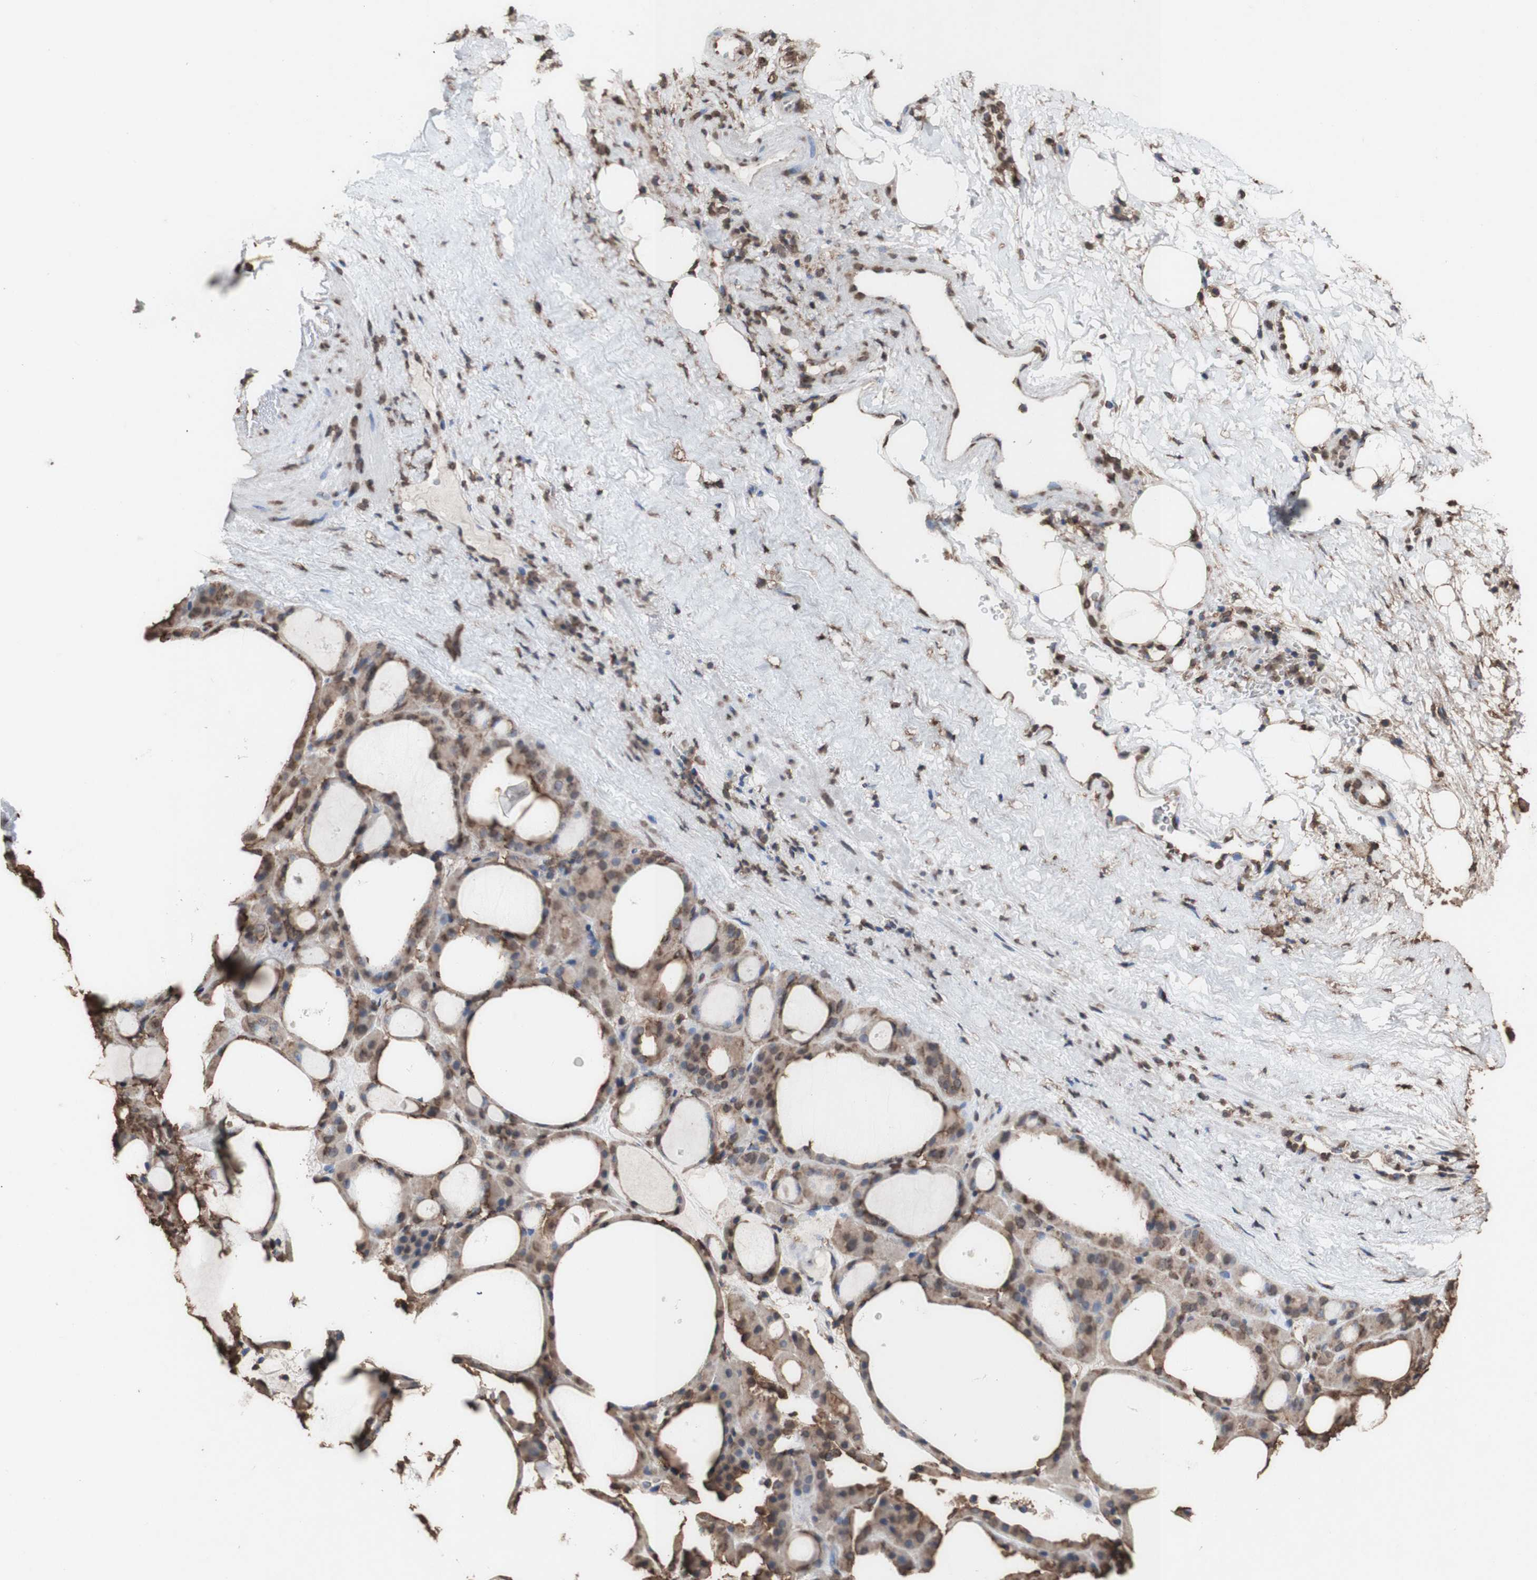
{"staining": {"intensity": "moderate", "quantity": "25%-75%", "location": "cytoplasmic/membranous,nuclear"}, "tissue": "thyroid gland", "cell_type": "Glandular cells", "image_type": "normal", "snomed": [{"axis": "morphology", "description": "Normal tissue, NOS"}, {"axis": "morphology", "description": "Carcinoma, NOS"}, {"axis": "topography", "description": "Thyroid gland"}], "caption": "Protein expression by immunohistochemistry (IHC) displays moderate cytoplasmic/membranous,nuclear staining in about 25%-75% of glandular cells in benign thyroid gland.", "gene": "PIDD1", "patient": {"sex": "female", "age": 86}}